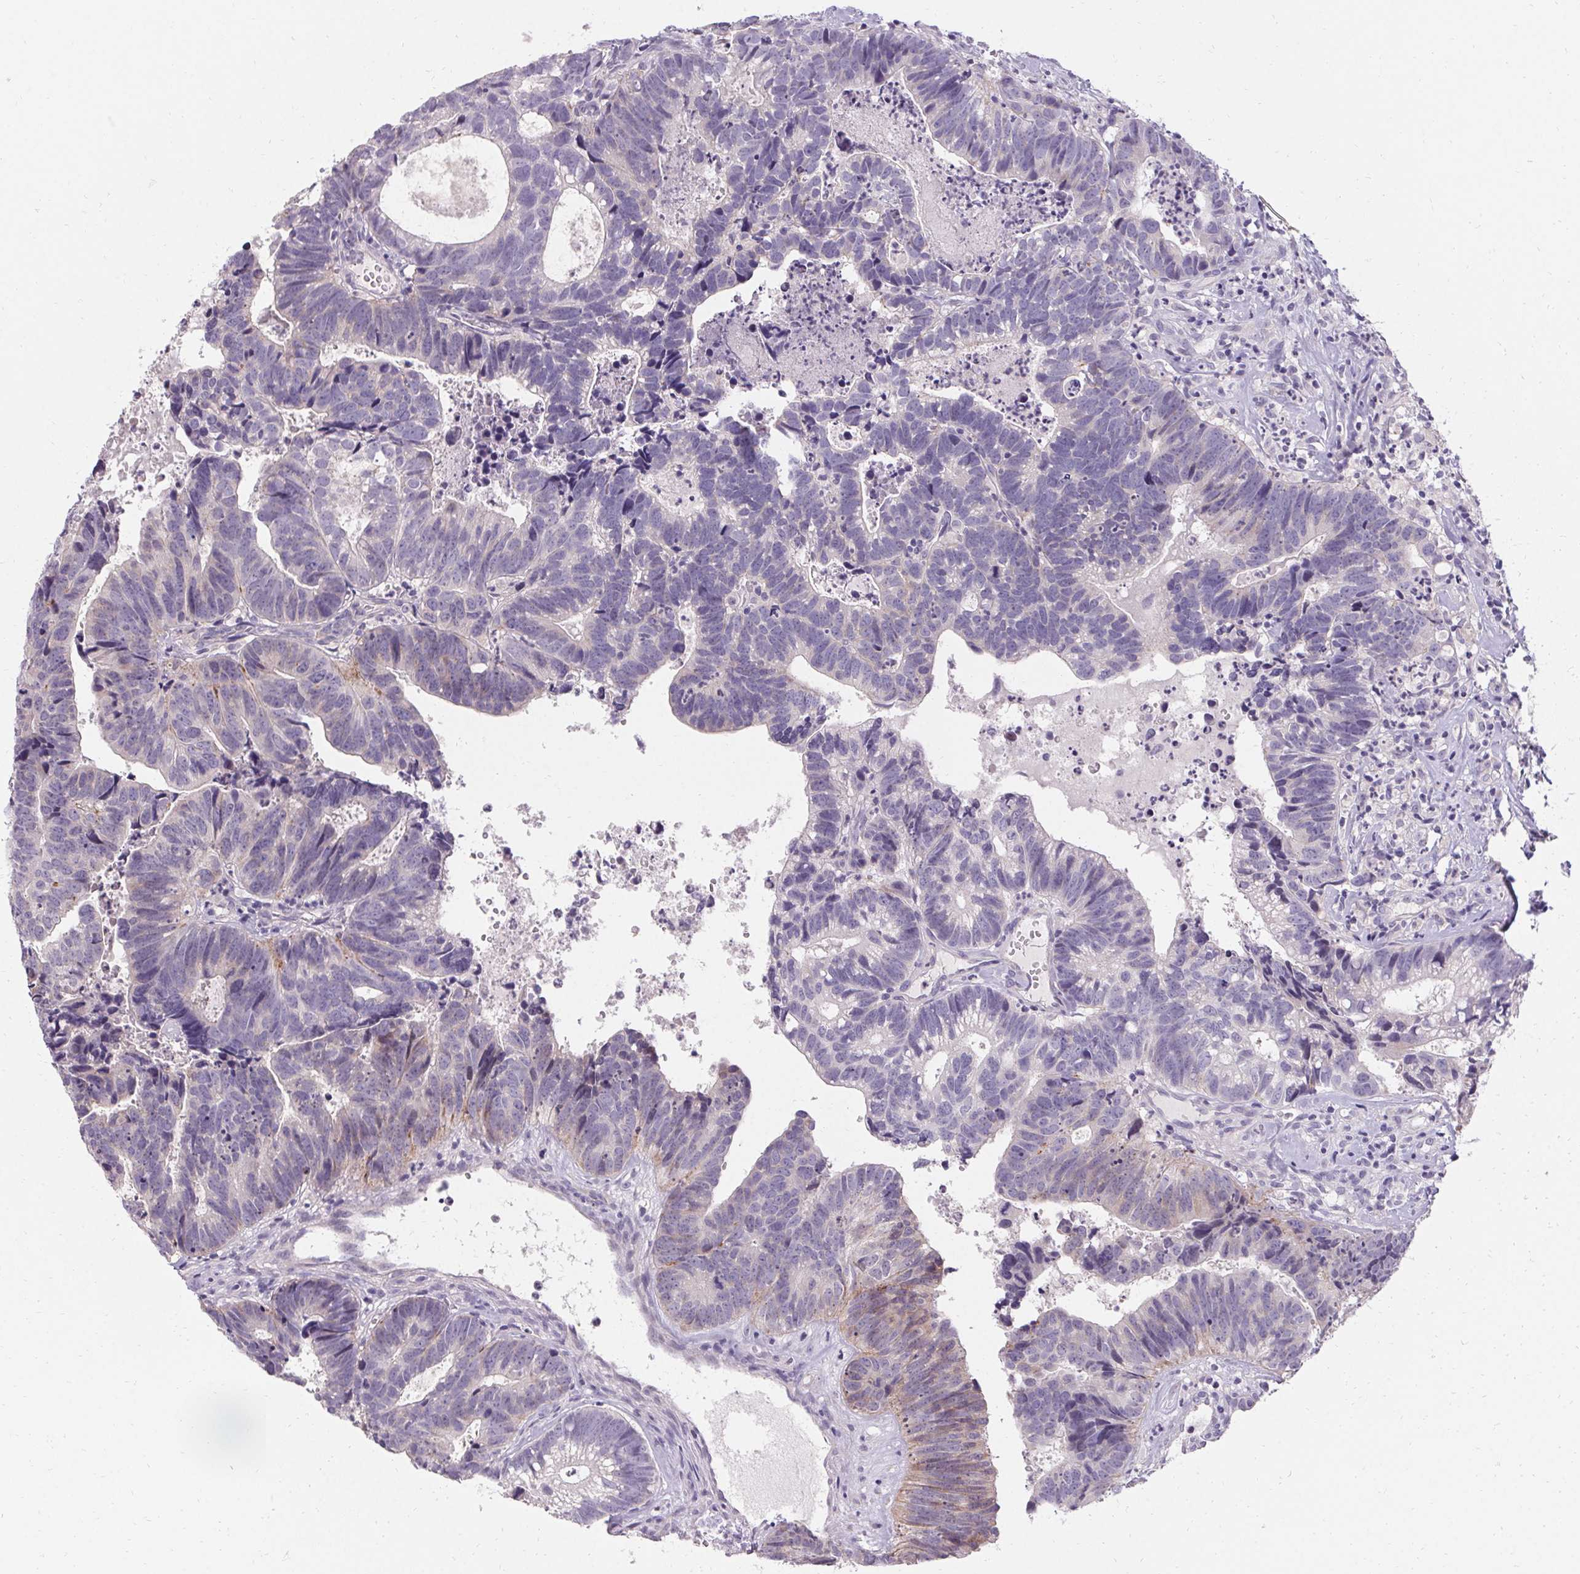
{"staining": {"intensity": "weak", "quantity": "<25%", "location": "cytoplasmic/membranous"}, "tissue": "head and neck cancer", "cell_type": "Tumor cells", "image_type": "cancer", "snomed": [{"axis": "morphology", "description": "Adenocarcinoma, NOS"}, {"axis": "topography", "description": "Head-Neck"}], "caption": "IHC photomicrograph of head and neck adenocarcinoma stained for a protein (brown), which exhibits no staining in tumor cells. (DAB (3,3'-diaminobenzidine) immunohistochemistry (IHC), high magnification).", "gene": "HSD17B3", "patient": {"sex": "male", "age": 62}}